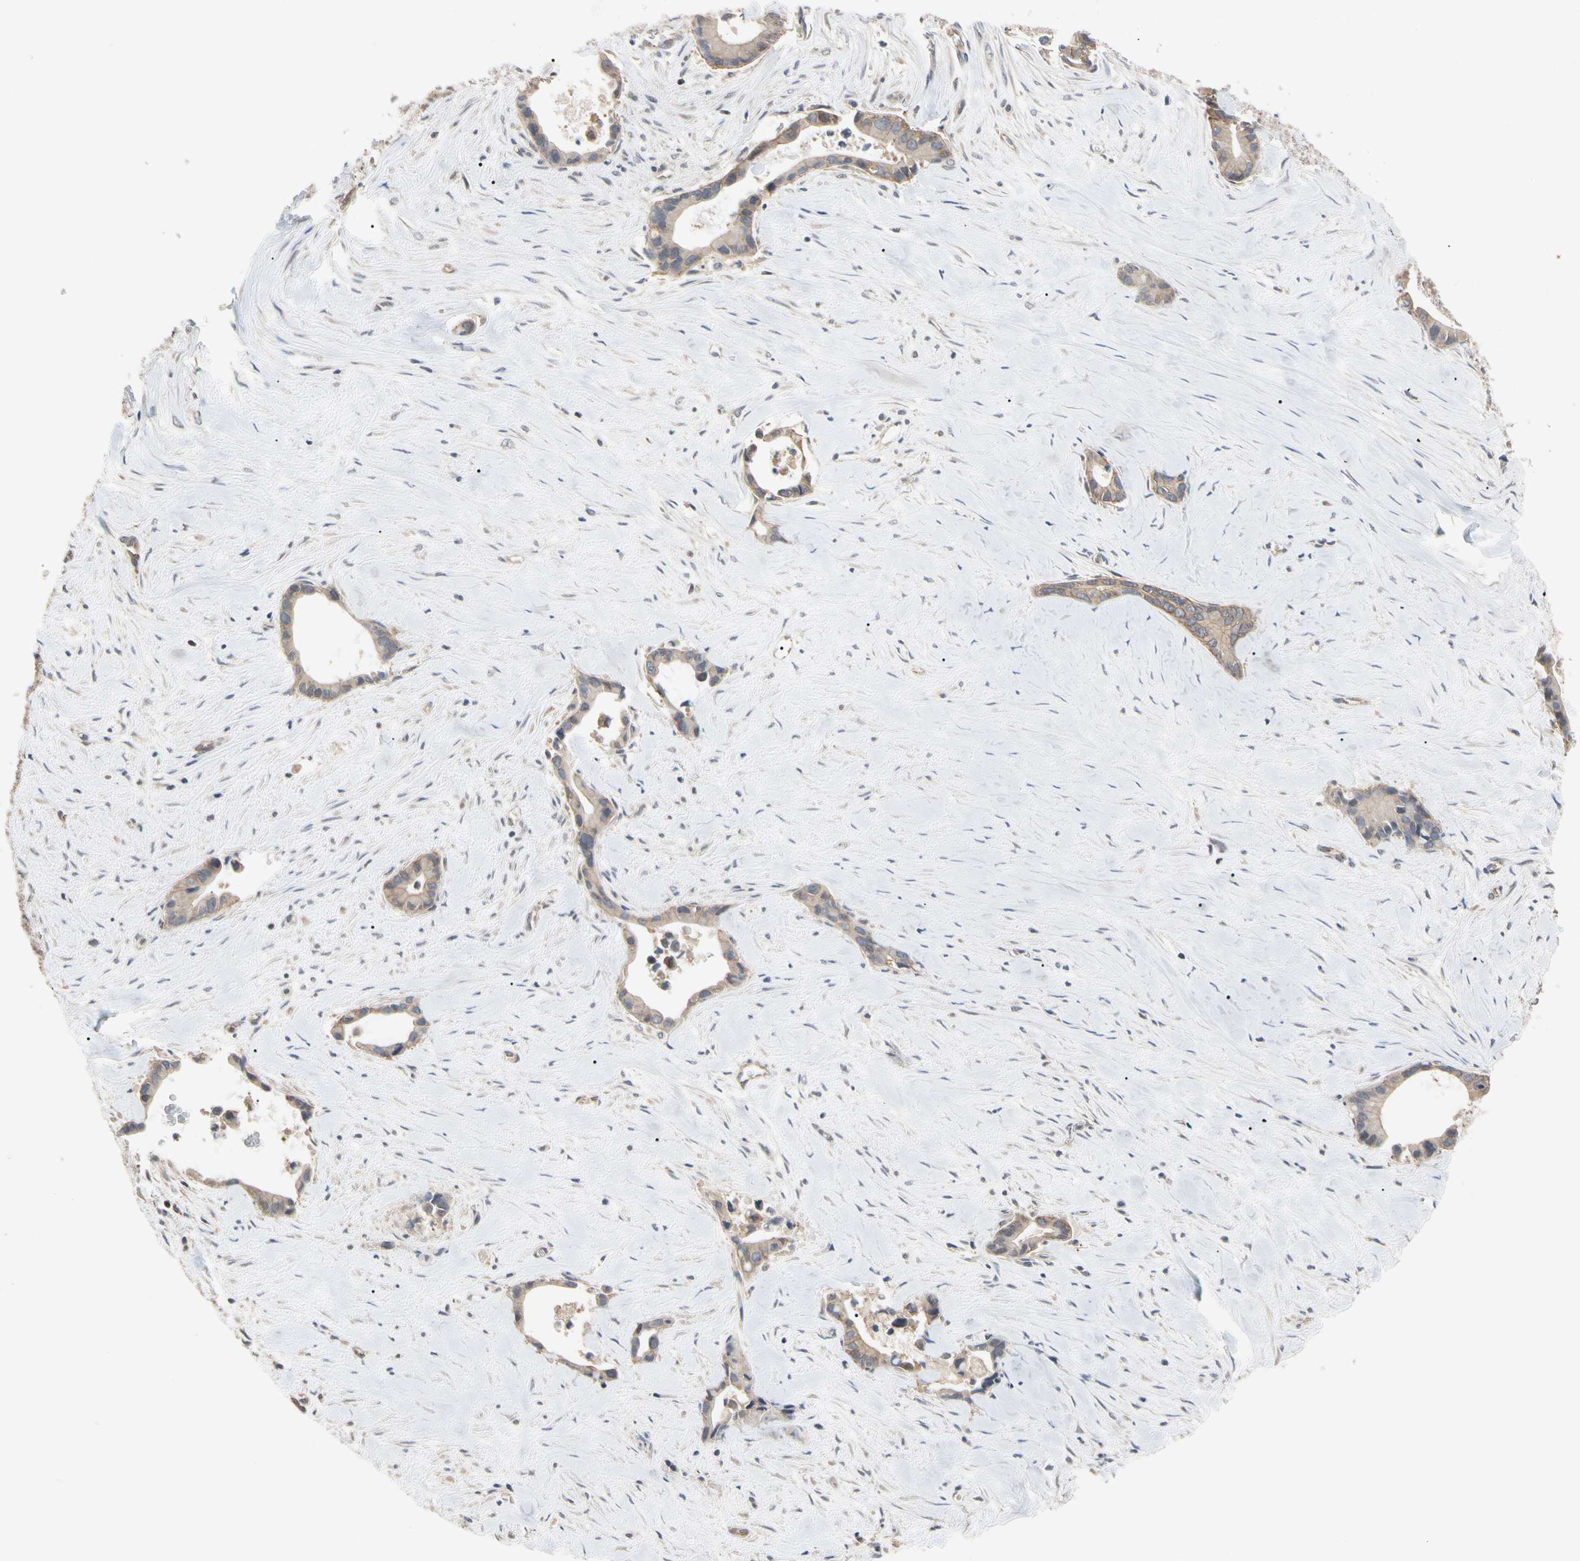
{"staining": {"intensity": "moderate", "quantity": ">75%", "location": "cytoplasmic/membranous"}, "tissue": "liver cancer", "cell_type": "Tumor cells", "image_type": "cancer", "snomed": [{"axis": "morphology", "description": "Cholangiocarcinoma"}, {"axis": "topography", "description": "Liver"}], "caption": "Immunohistochemistry (IHC) (DAB) staining of cholangiocarcinoma (liver) displays moderate cytoplasmic/membranous protein staining in approximately >75% of tumor cells.", "gene": "DPP8", "patient": {"sex": "female", "age": 55}}